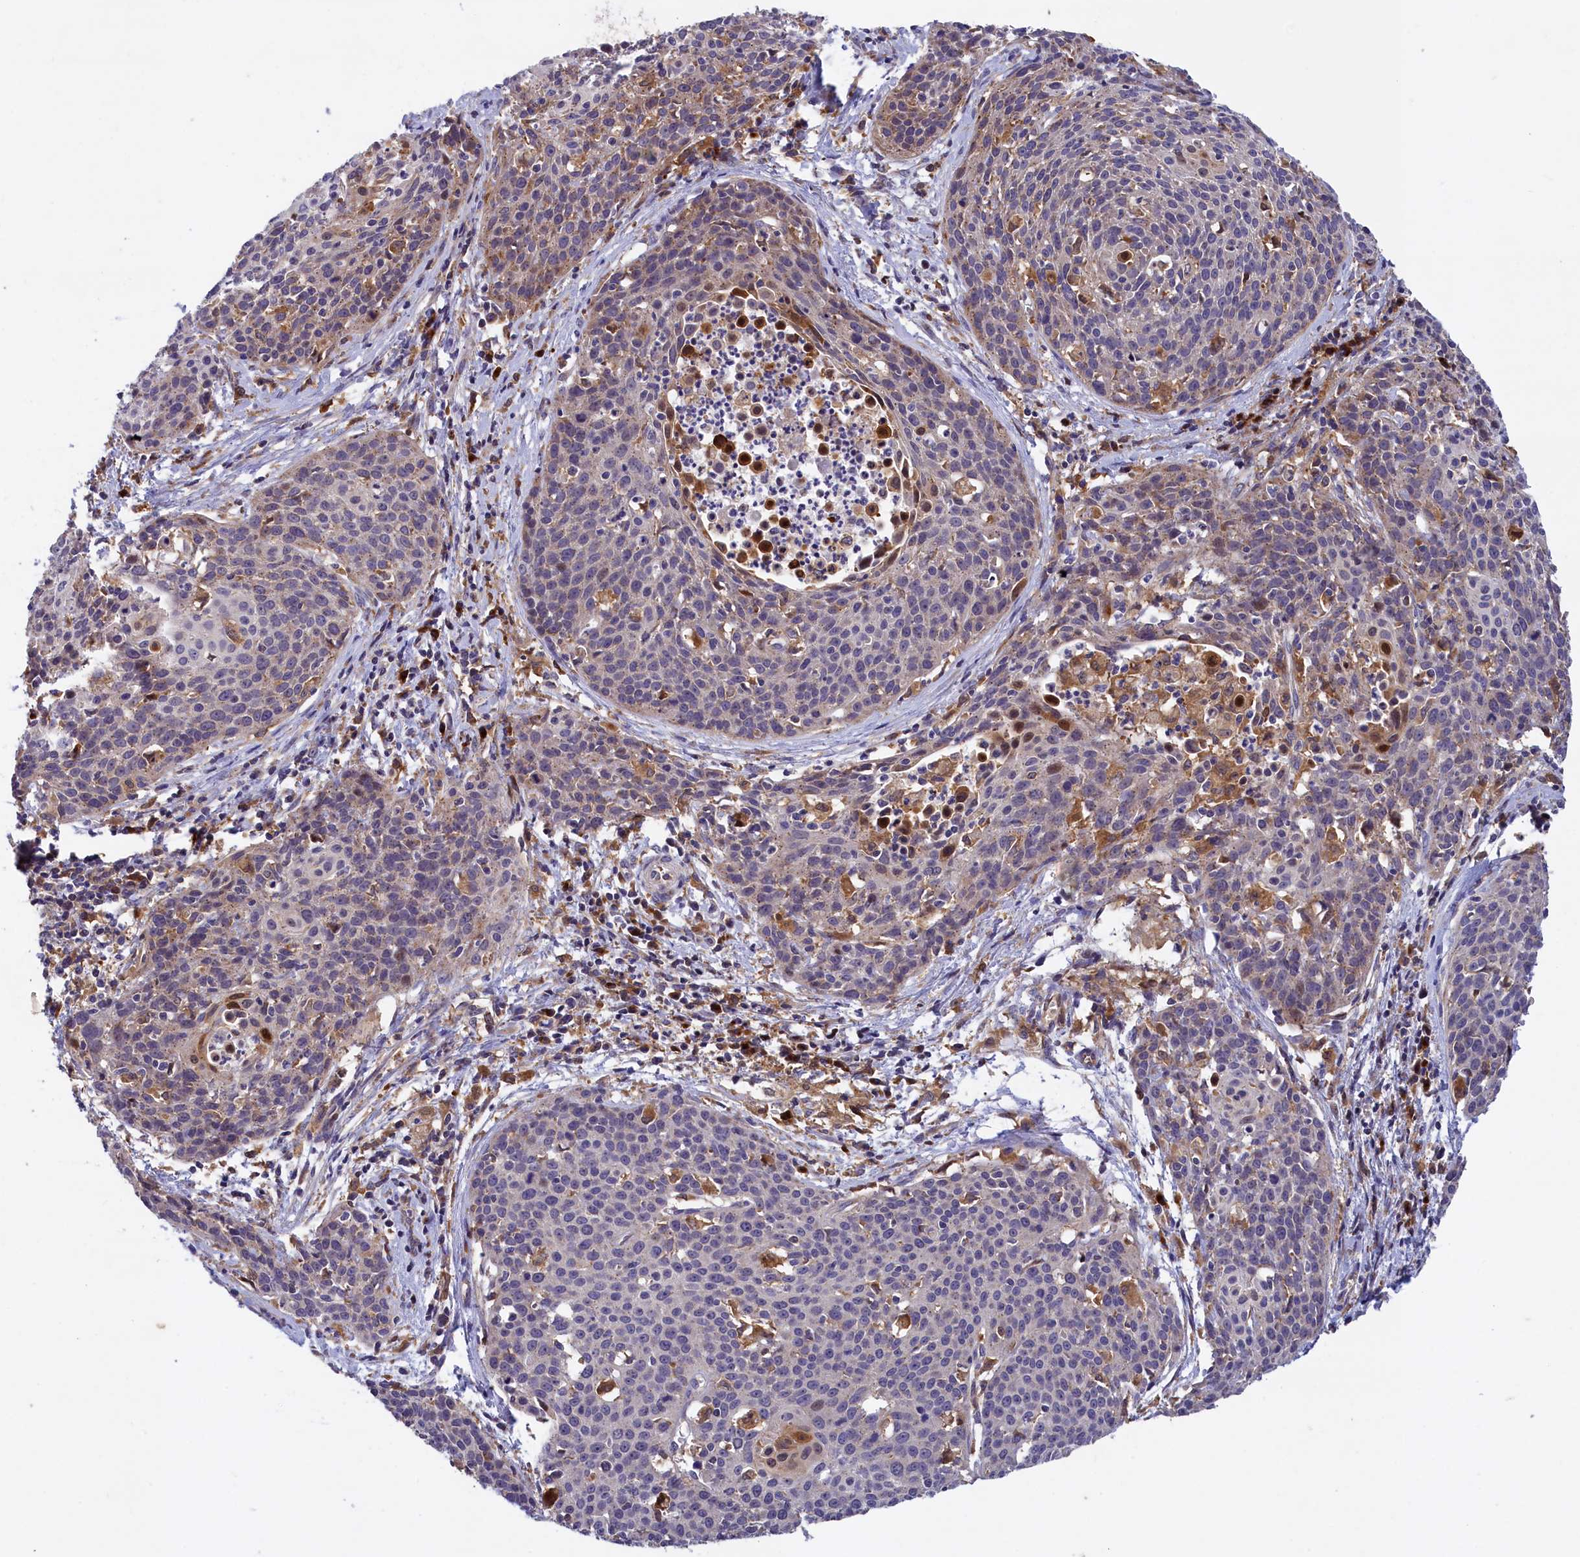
{"staining": {"intensity": "weak", "quantity": "<25%", "location": "cytoplasmic/membranous"}, "tissue": "cervical cancer", "cell_type": "Tumor cells", "image_type": "cancer", "snomed": [{"axis": "morphology", "description": "Squamous cell carcinoma, NOS"}, {"axis": "topography", "description": "Cervix"}], "caption": "The micrograph exhibits no staining of tumor cells in cervical cancer (squamous cell carcinoma). (IHC, brightfield microscopy, high magnification).", "gene": "NAIP", "patient": {"sex": "female", "age": 38}}